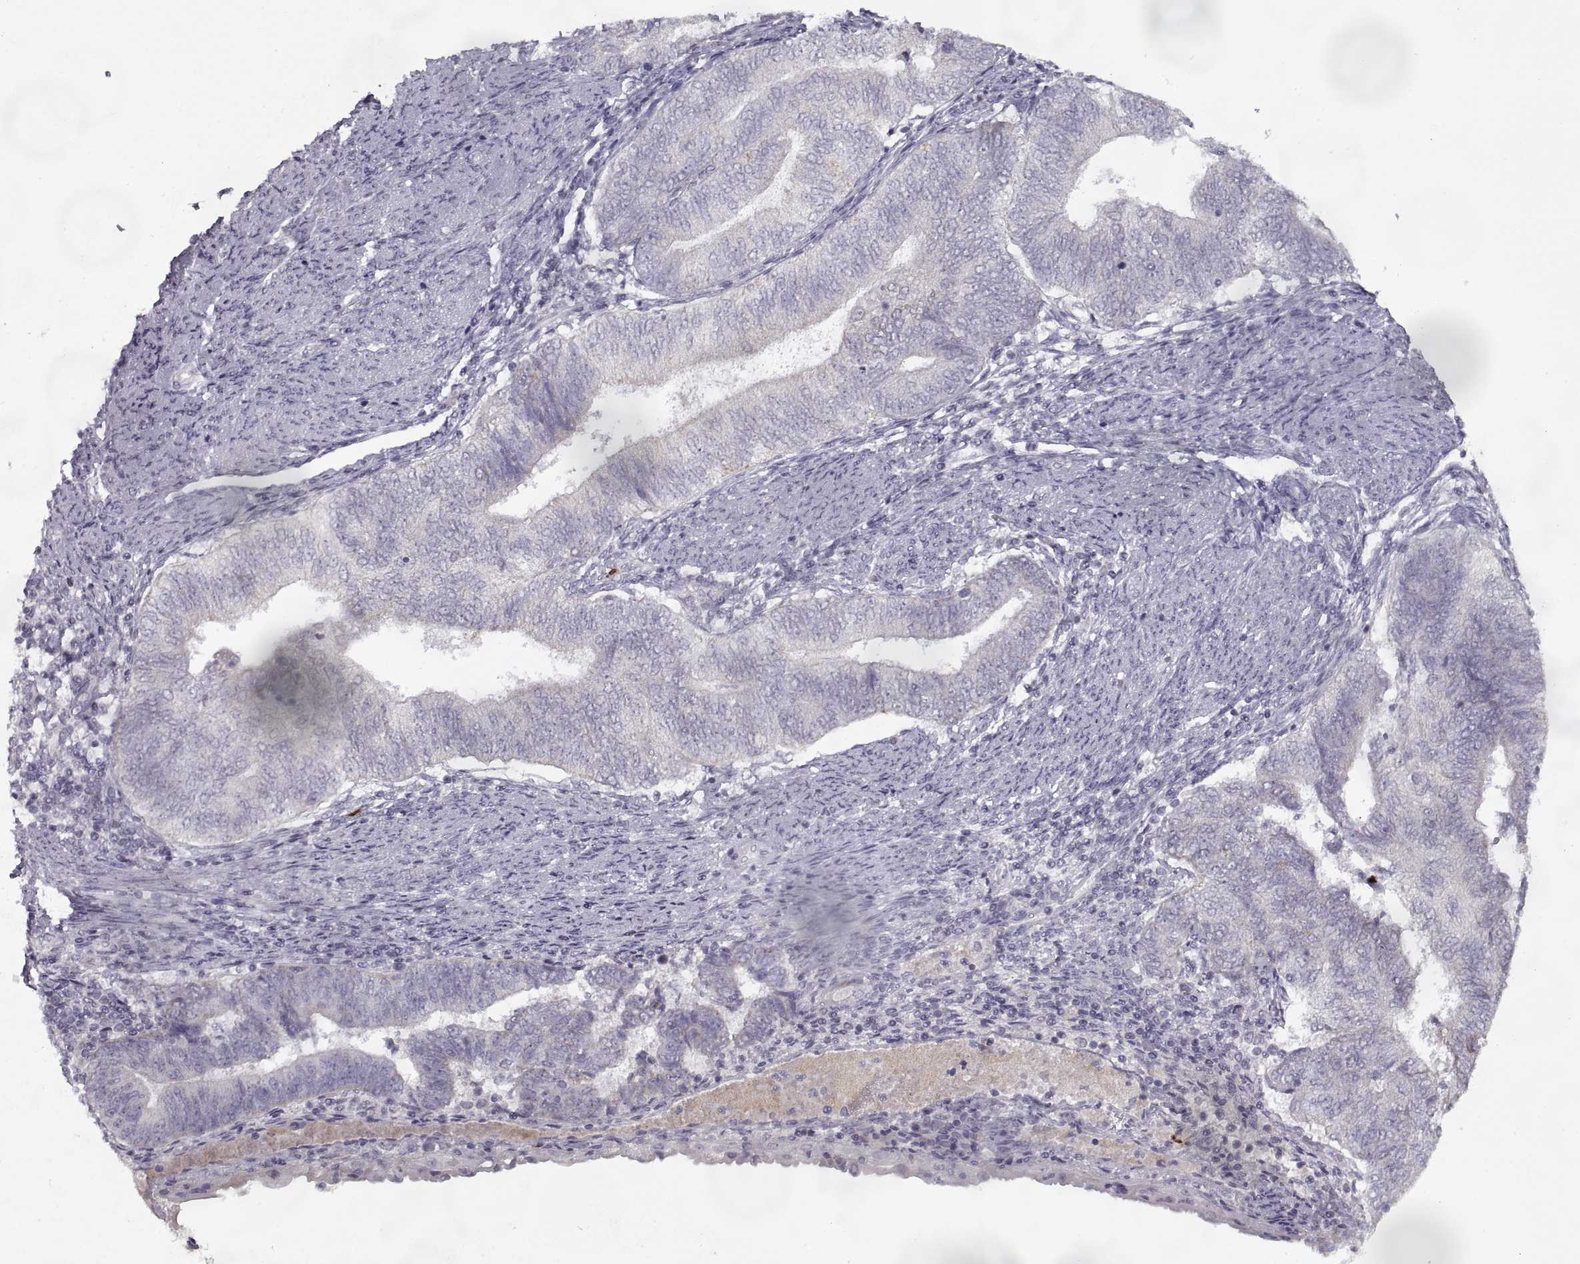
{"staining": {"intensity": "negative", "quantity": "none", "location": "none"}, "tissue": "endometrial cancer", "cell_type": "Tumor cells", "image_type": "cancer", "snomed": [{"axis": "morphology", "description": "Adenocarcinoma, NOS"}, {"axis": "topography", "description": "Endometrium"}], "caption": "Immunohistochemistry (IHC) photomicrograph of human adenocarcinoma (endometrial) stained for a protein (brown), which shows no positivity in tumor cells. (DAB immunohistochemistry visualized using brightfield microscopy, high magnification).", "gene": "GAD2", "patient": {"sex": "female", "age": 65}}